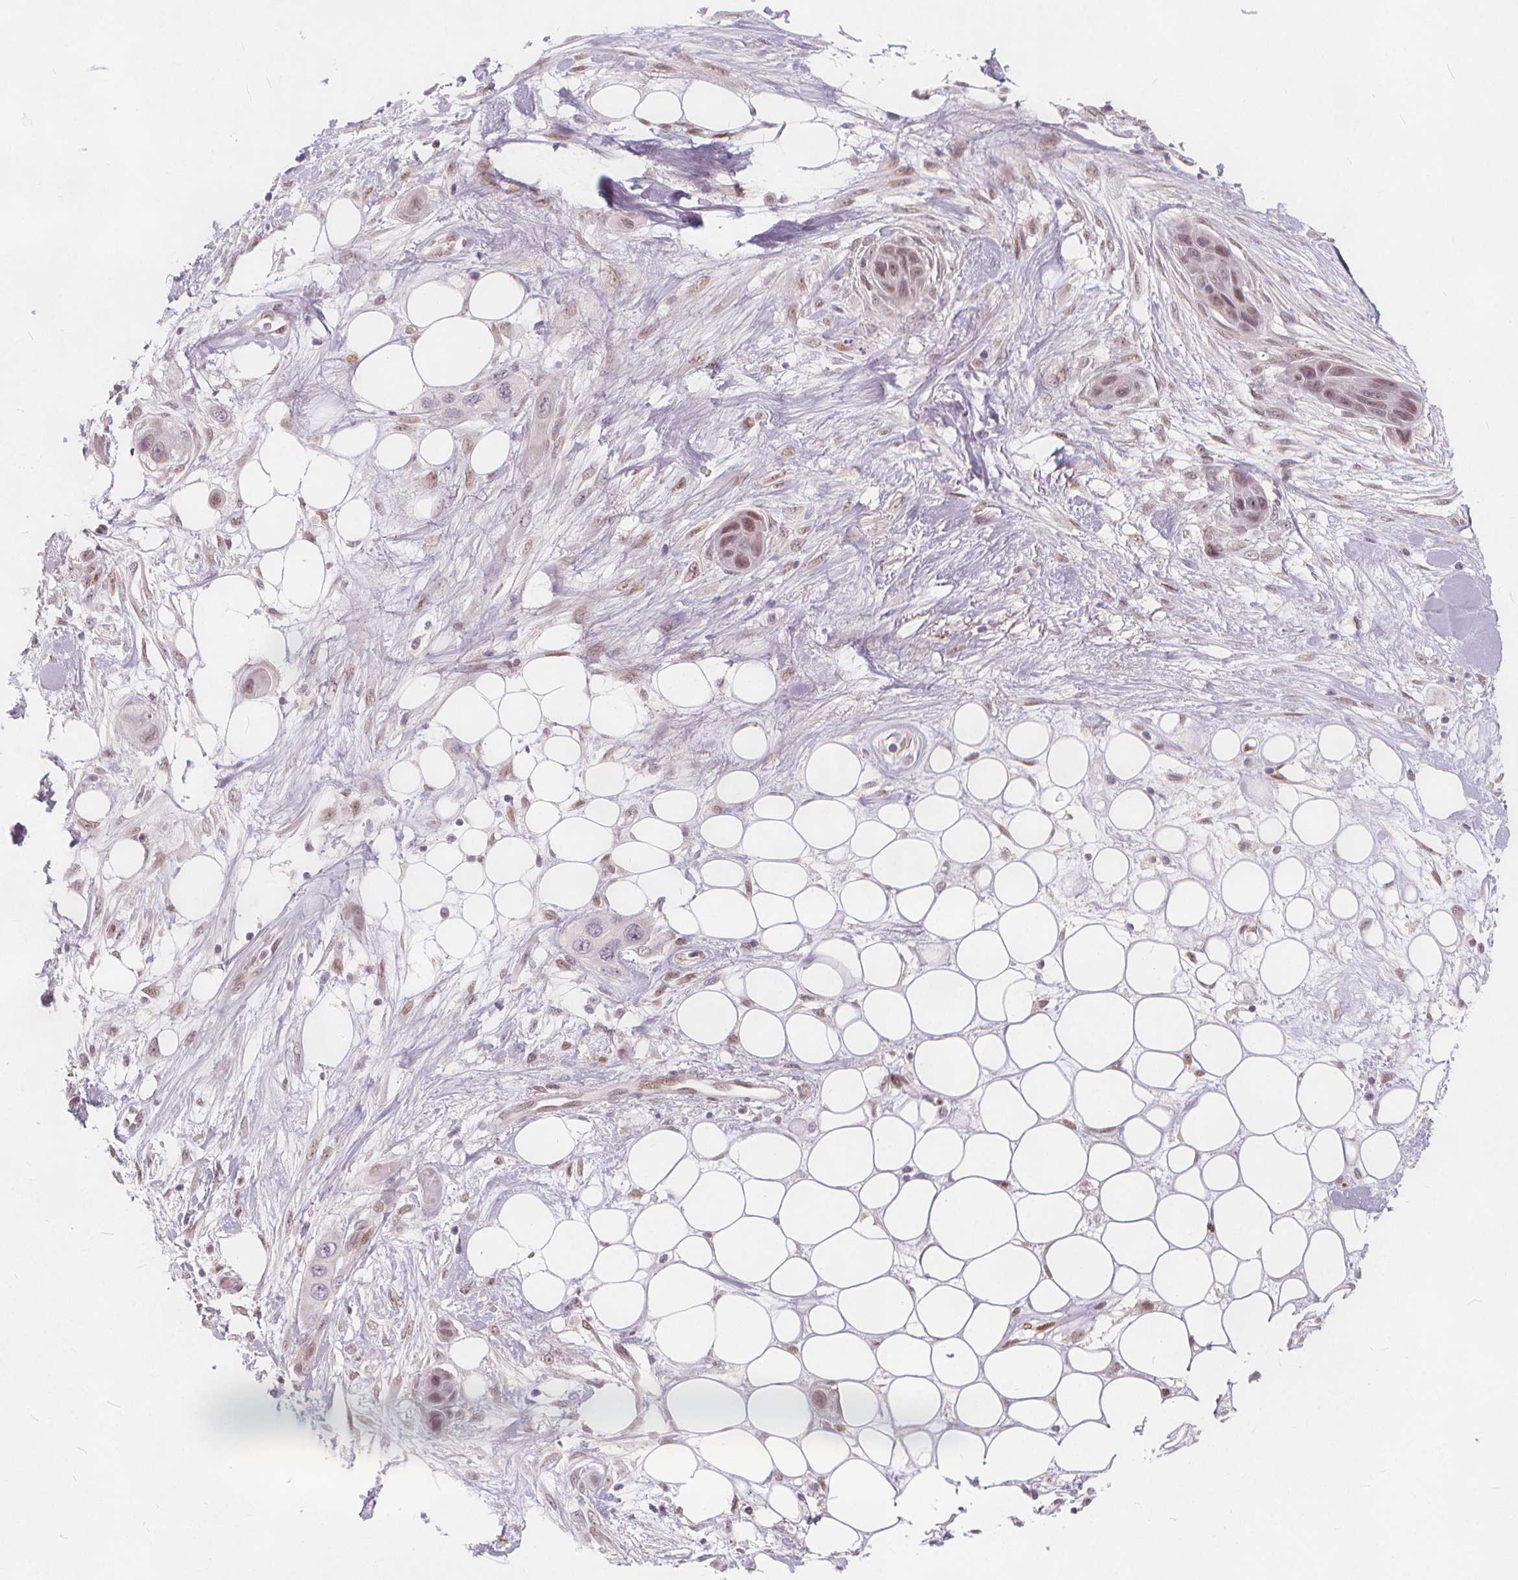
{"staining": {"intensity": "moderate", "quantity": ">75%", "location": "nuclear"}, "tissue": "skin cancer", "cell_type": "Tumor cells", "image_type": "cancer", "snomed": [{"axis": "morphology", "description": "Squamous cell carcinoma, NOS"}, {"axis": "topography", "description": "Skin"}], "caption": "This is a micrograph of immunohistochemistry (IHC) staining of skin cancer, which shows moderate positivity in the nuclear of tumor cells.", "gene": "DRC3", "patient": {"sex": "male", "age": 79}}